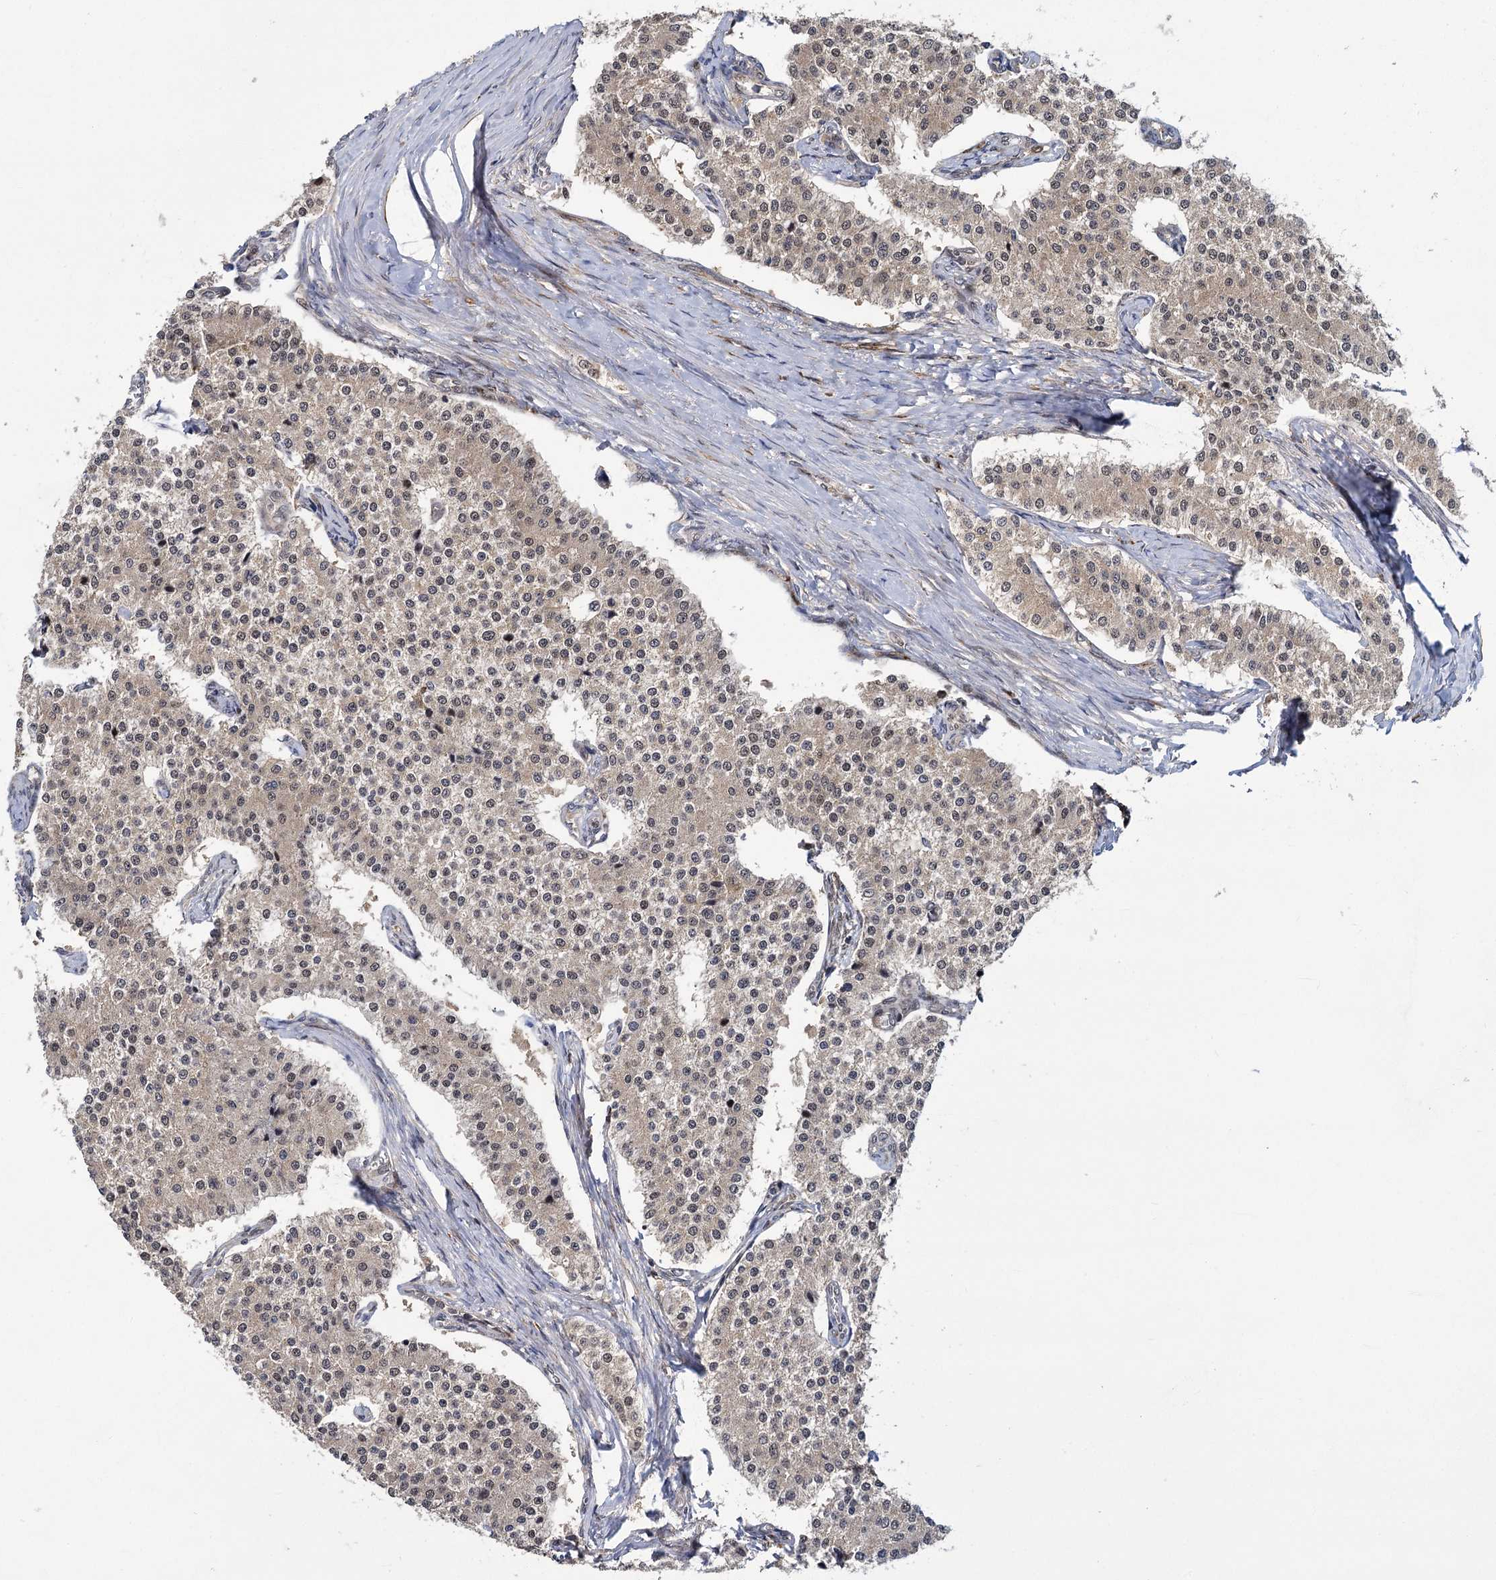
{"staining": {"intensity": "negative", "quantity": "none", "location": "none"}, "tissue": "carcinoid", "cell_type": "Tumor cells", "image_type": "cancer", "snomed": [{"axis": "morphology", "description": "Carcinoid, malignant, NOS"}, {"axis": "topography", "description": "Colon"}], "caption": "A micrograph of malignant carcinoid stained for a protein demonstrates no brown staining in tumor cells.", "gene": "GAL3ST4", "patient": {"sex": "female", "age": 52}}